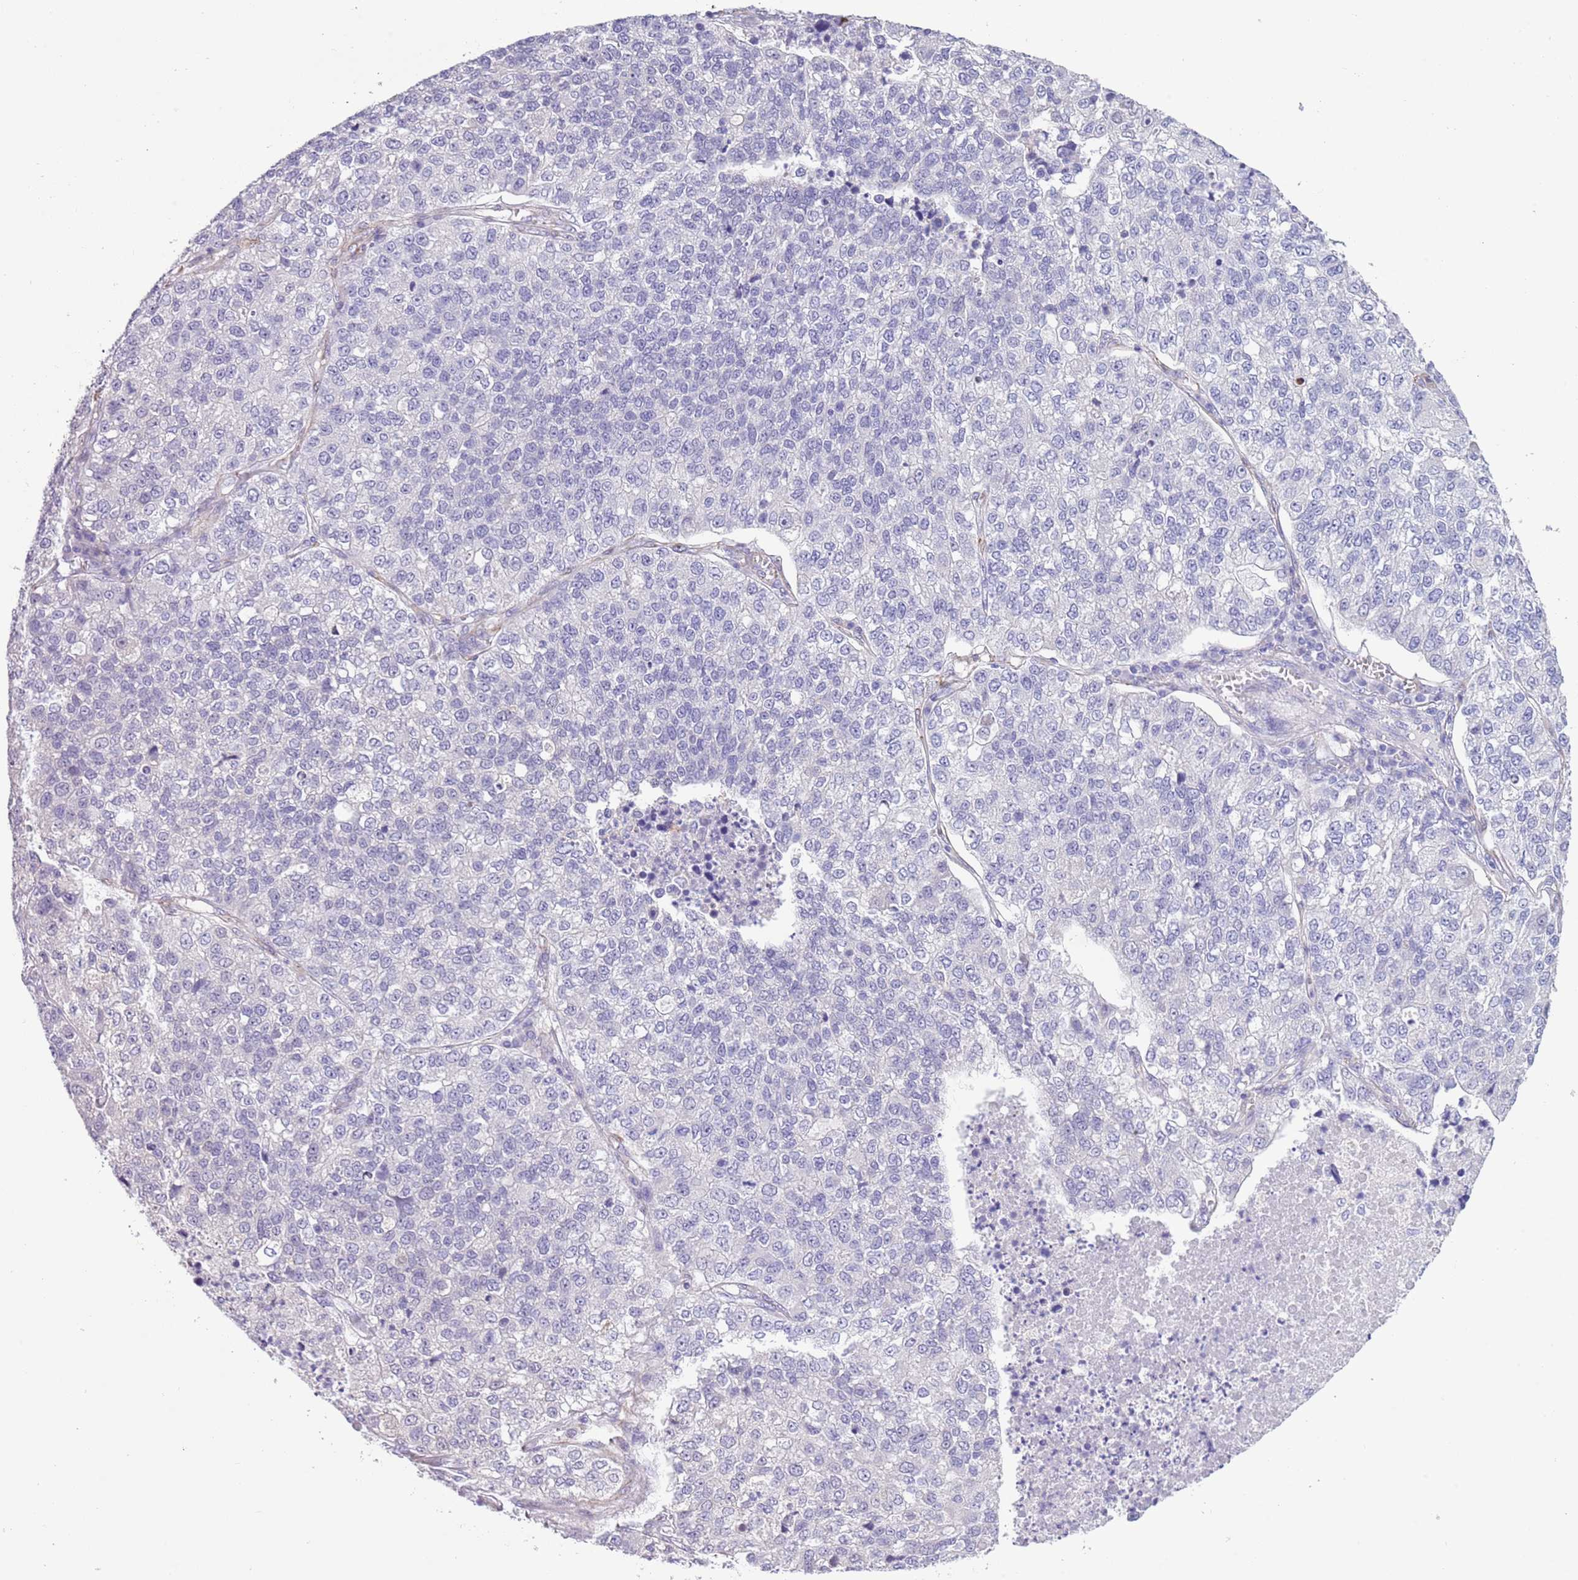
{"staining": {"intensity": "negative", "quantity": "none", "location": "none"}, "tissue": "lung cancer", "cell_type": "Tumor cells", "image_type": "cancer", "snomed": [{"axis": "morphology", "description": "Adenocarcinoma, NOS"}, {"axis": "topography", "description": "Lung"}], "caption": "Lung adenocarcinoma was stained to show a protein in brown. There is no significant expression in tumor cells.", "gene": "TSGA13", "patient": {"sex": "male", "age": 49}}